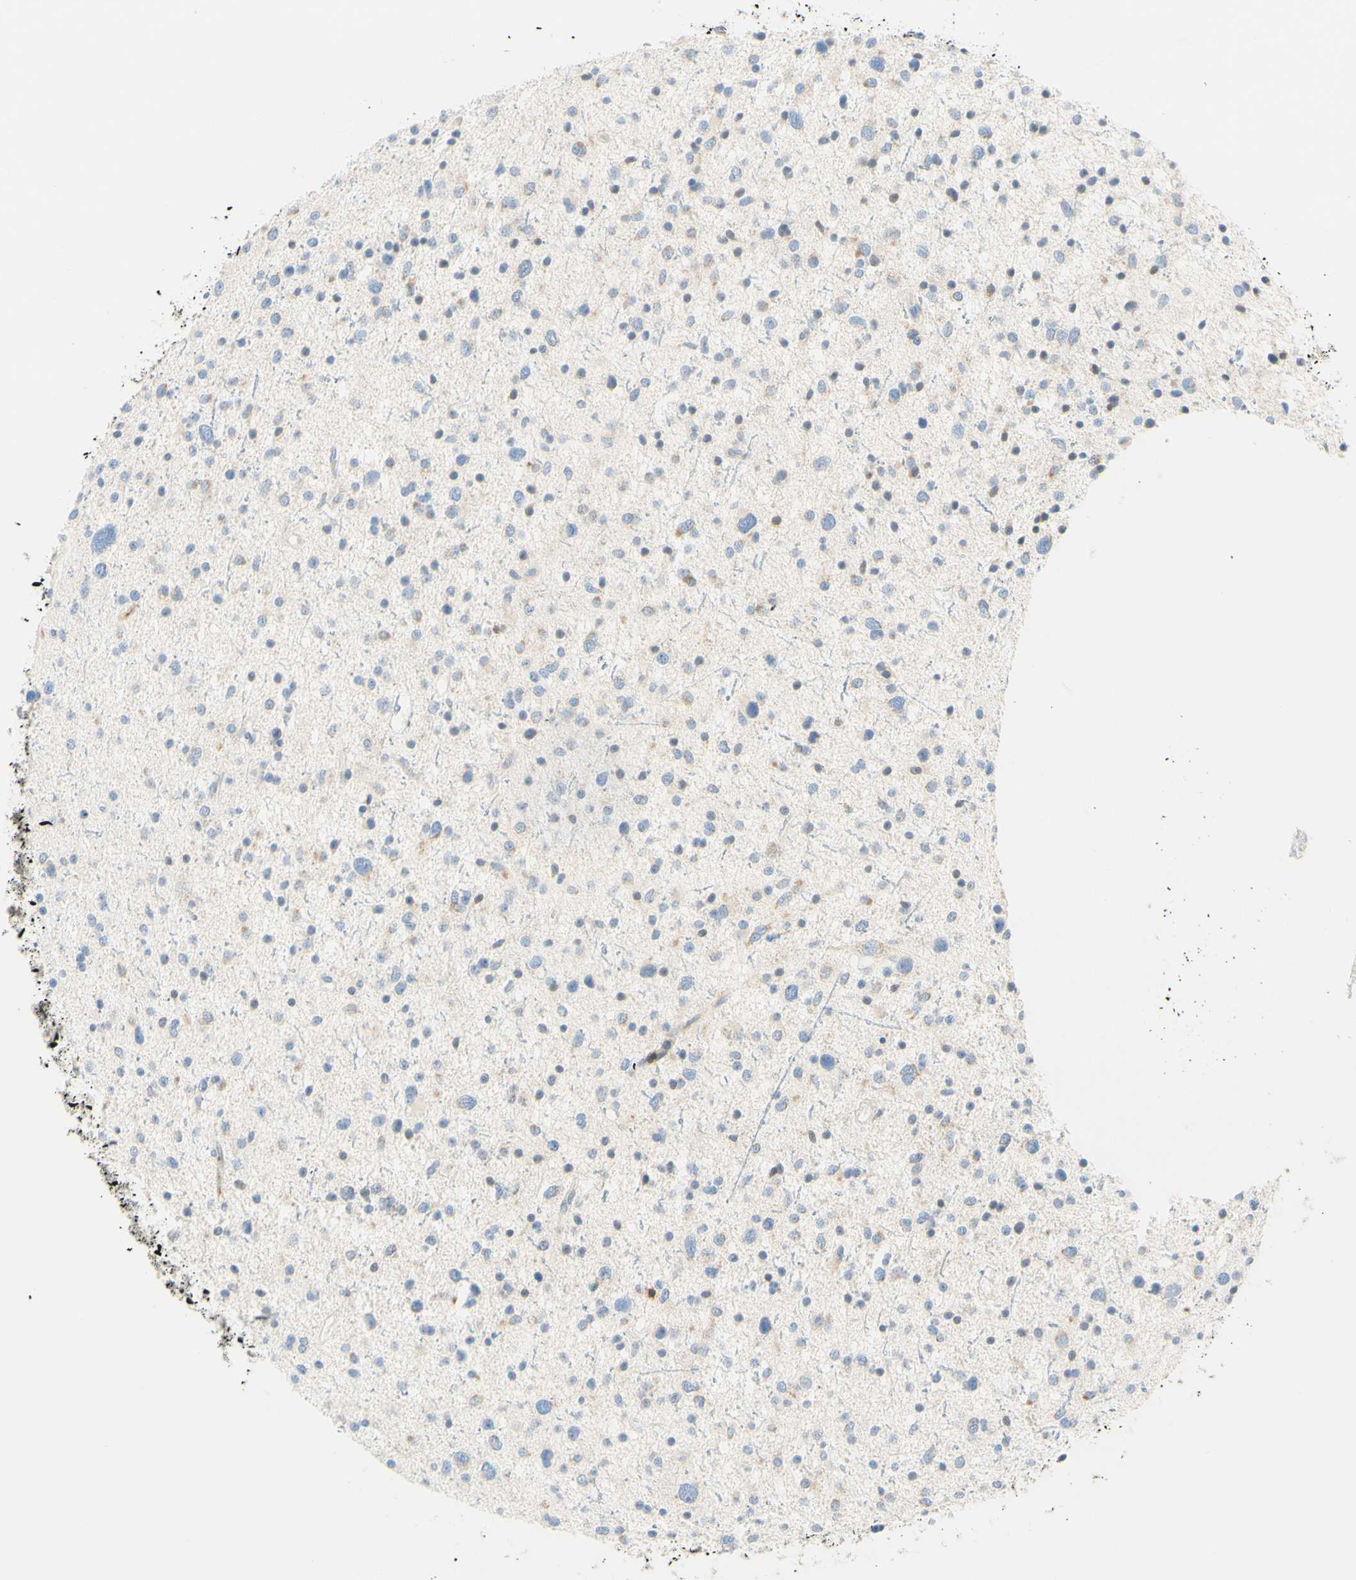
{"staining": {"intensity": "negative", "quantity": "none", "location": "none"}, "tissue": "glioma", "cell_type": "Tumor cells", "image_type": "cancer", "snomed": [{"axis": "morphology", "description": "Glioma, malignant, Low grade"}, {"axis": "topography", "description": "Brain"}], "caption": "Immunohistochemical staining of human malignant glioma (low-grade) demonstrates no significant staining in tumor cells.", "gene": "LAT", "patient": {"sex": "female", "age": 37}}